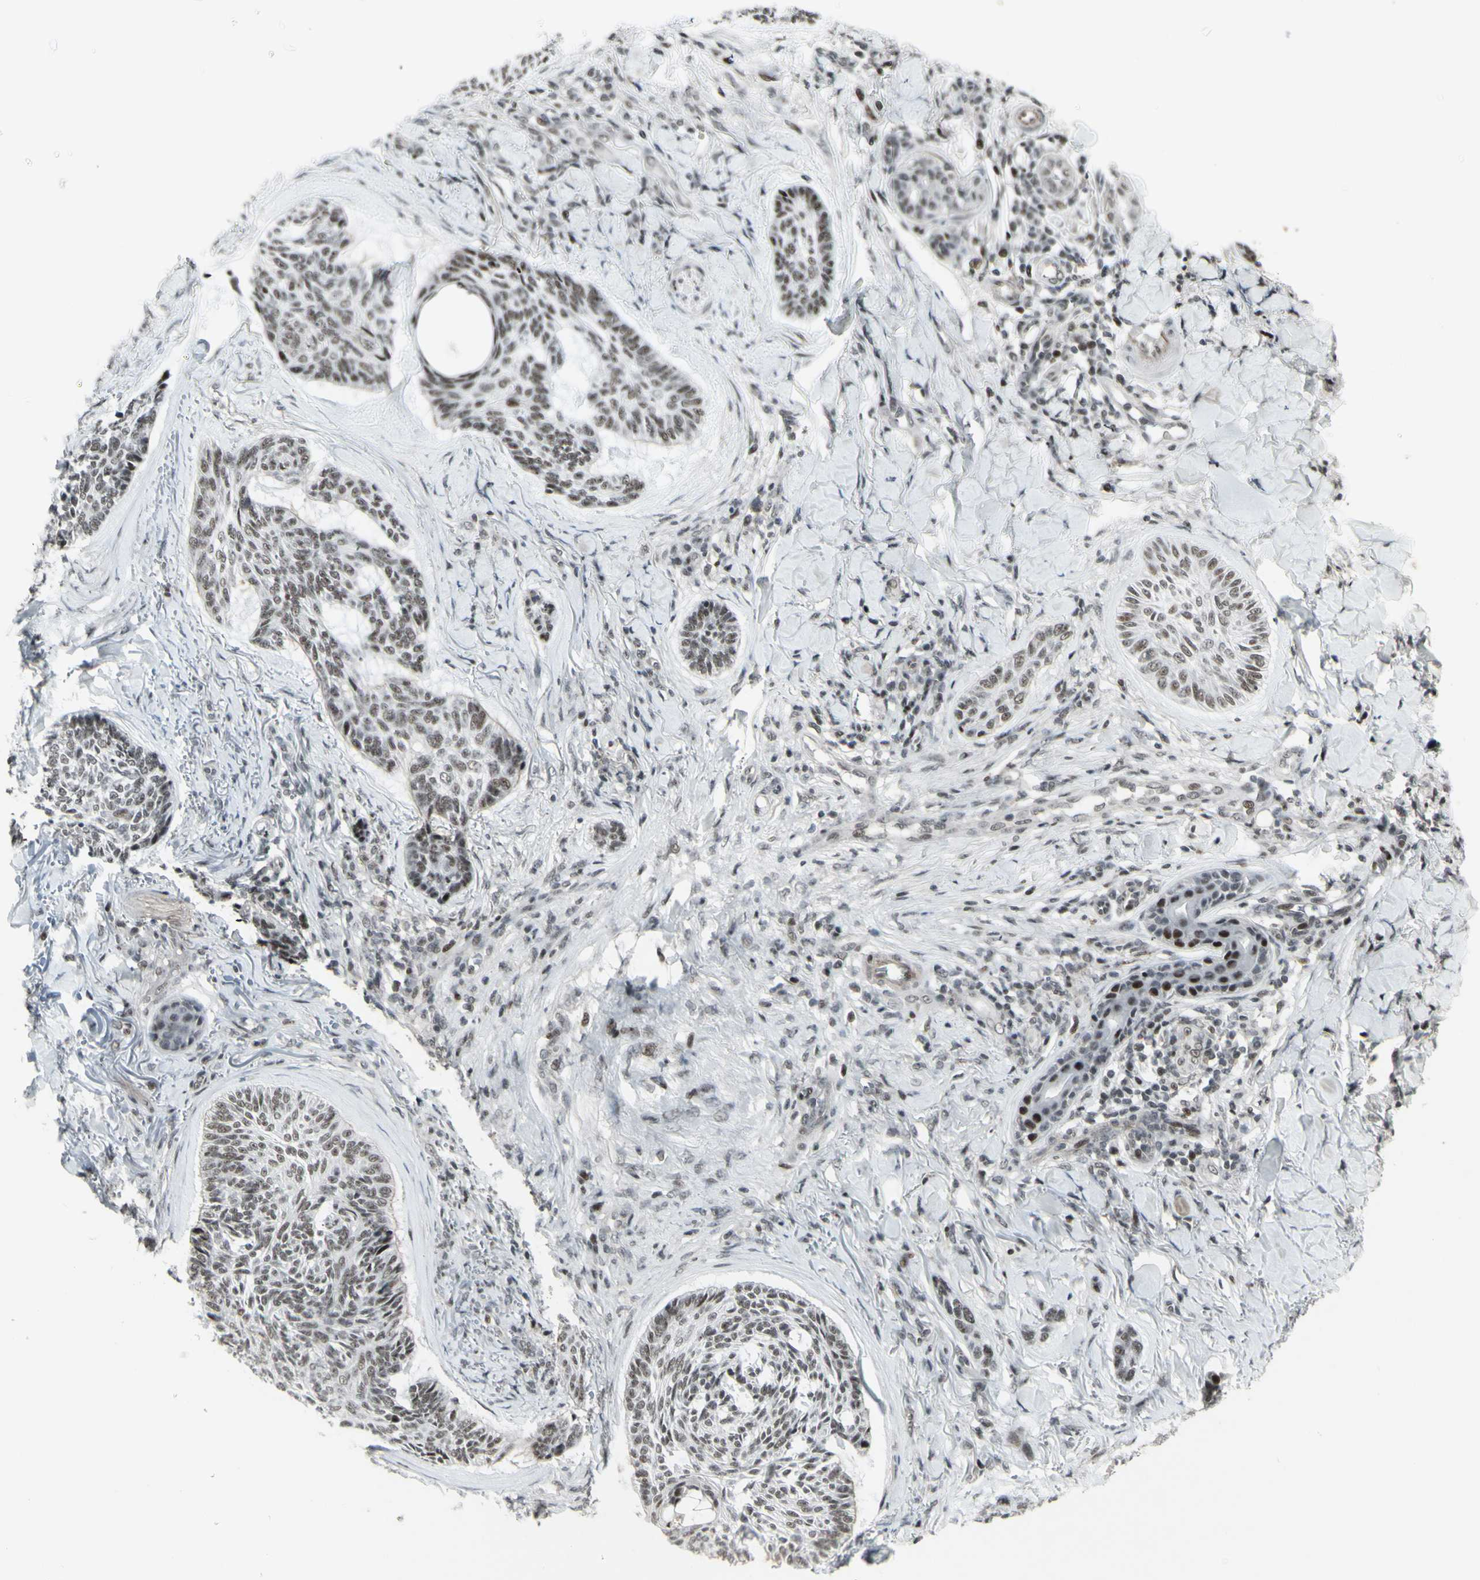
{"staining": {"intensity": "weak", "quantity": "25%-75%", "location": "nuclear"}, "tissue": "skin cancer", "cell_type": "Tumor cells", "image_type": "cancer", "snomed": [{"axis": "morphology", "description": "Basal cell carcinoma"}, {"axis": "topography", "description": "Skin"}], "caption": "This is a micrograph of IHC staining of skin basal cell carcinoma, which shows weak positivity in the nuclear of tumor cells.", "gene": "SUPT6H", "patient": {"sex": "male", "age": 43}}